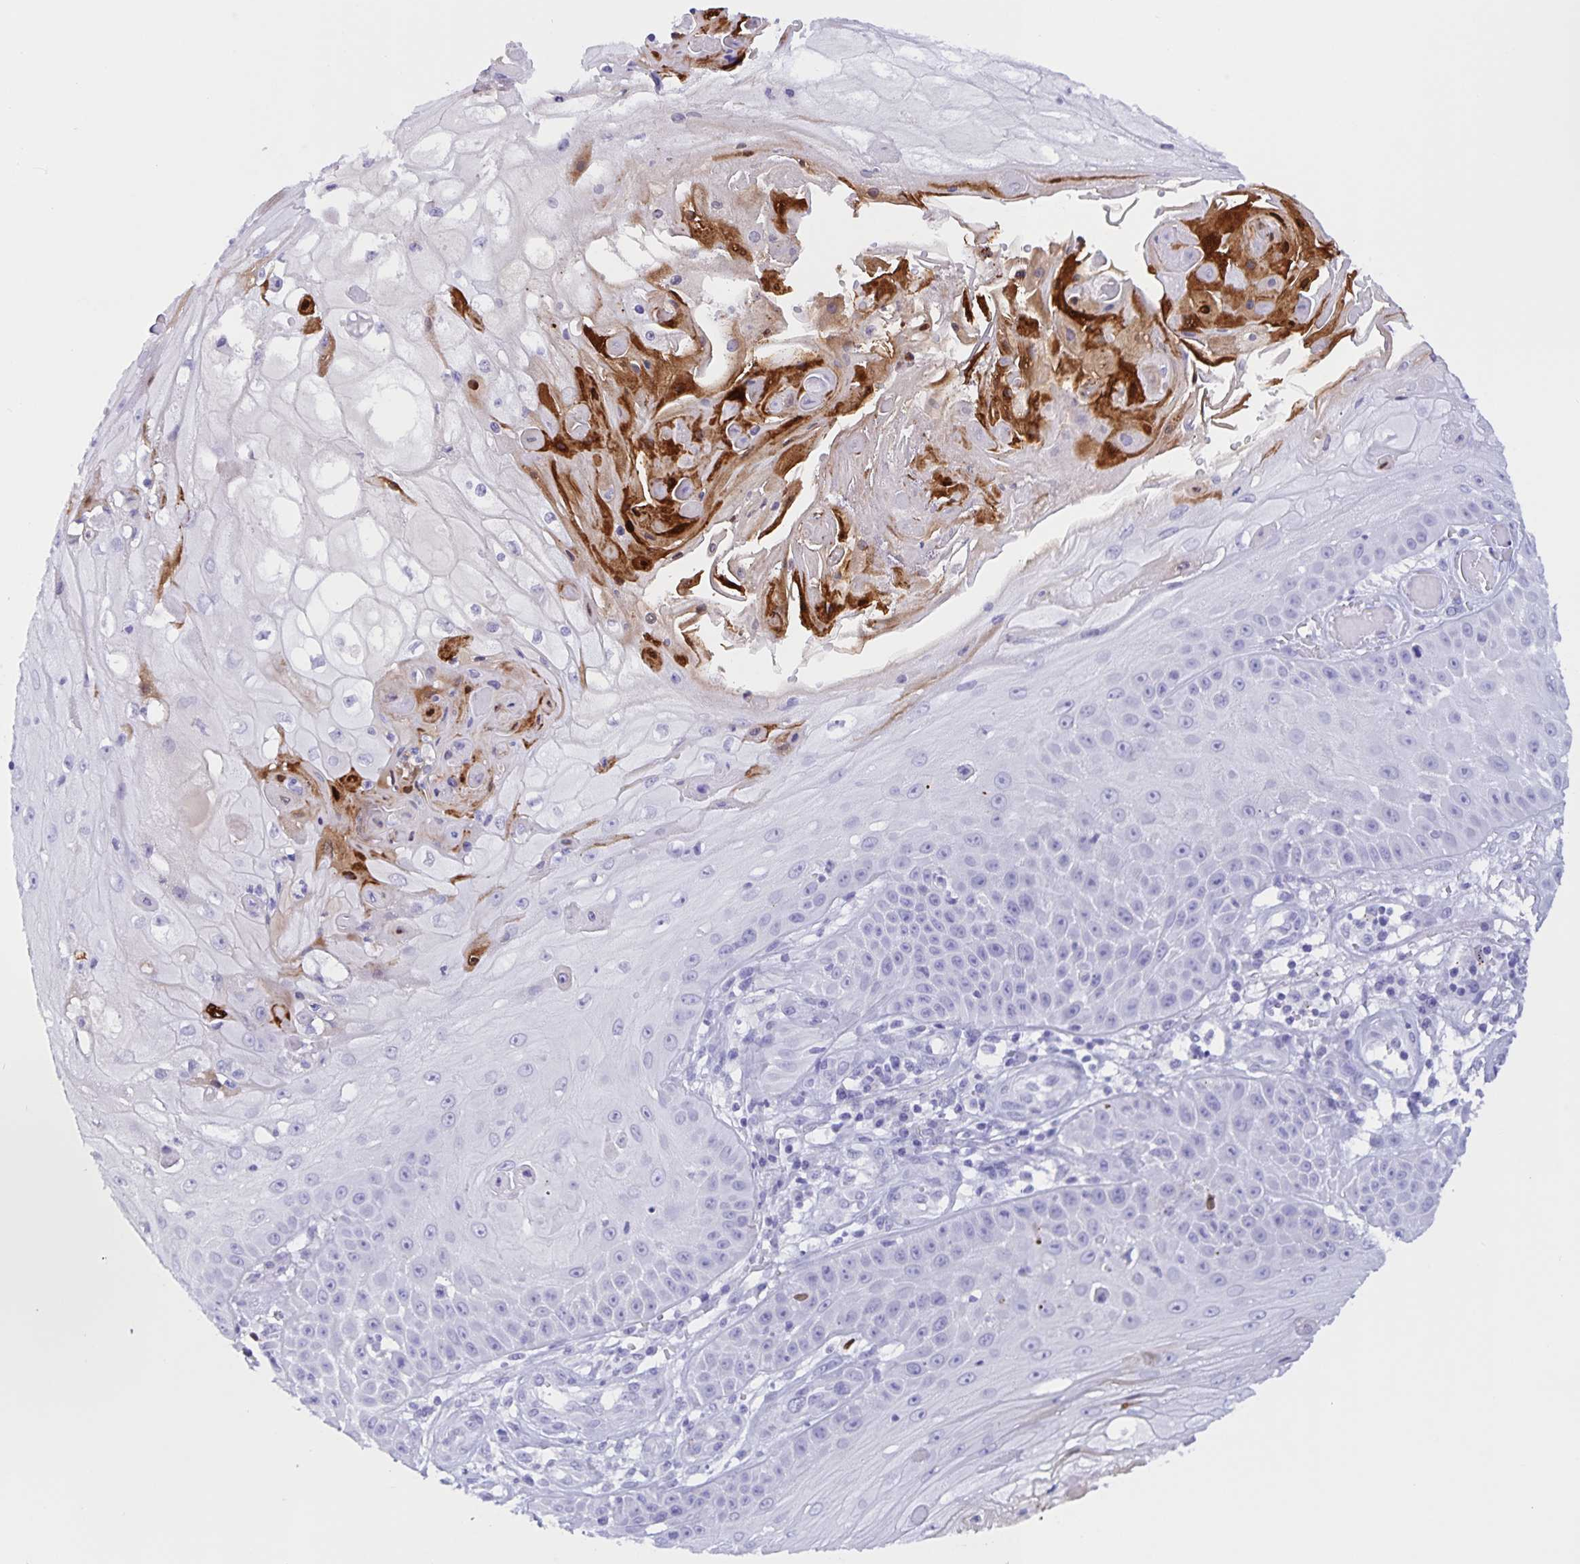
{"staining": {"intensity": "negative", "quantity": "none", "location": "none"}, "tissue": "skin cancer", "cell_type": "Tumor cells", "image_type": "cancer", "snomed": [{"axis": "morphology", "description": "Squamous cell carcinoma, NOS"}, {"axis": "topography", "description": "Skin"}], "caption": "This is a image of immunohistochemistry (IHC) staining of skin cancer, which shows no staining in tumor cells.", "gene": "TGIF2LX", "patient": {"sex": "male", "age": 70}}